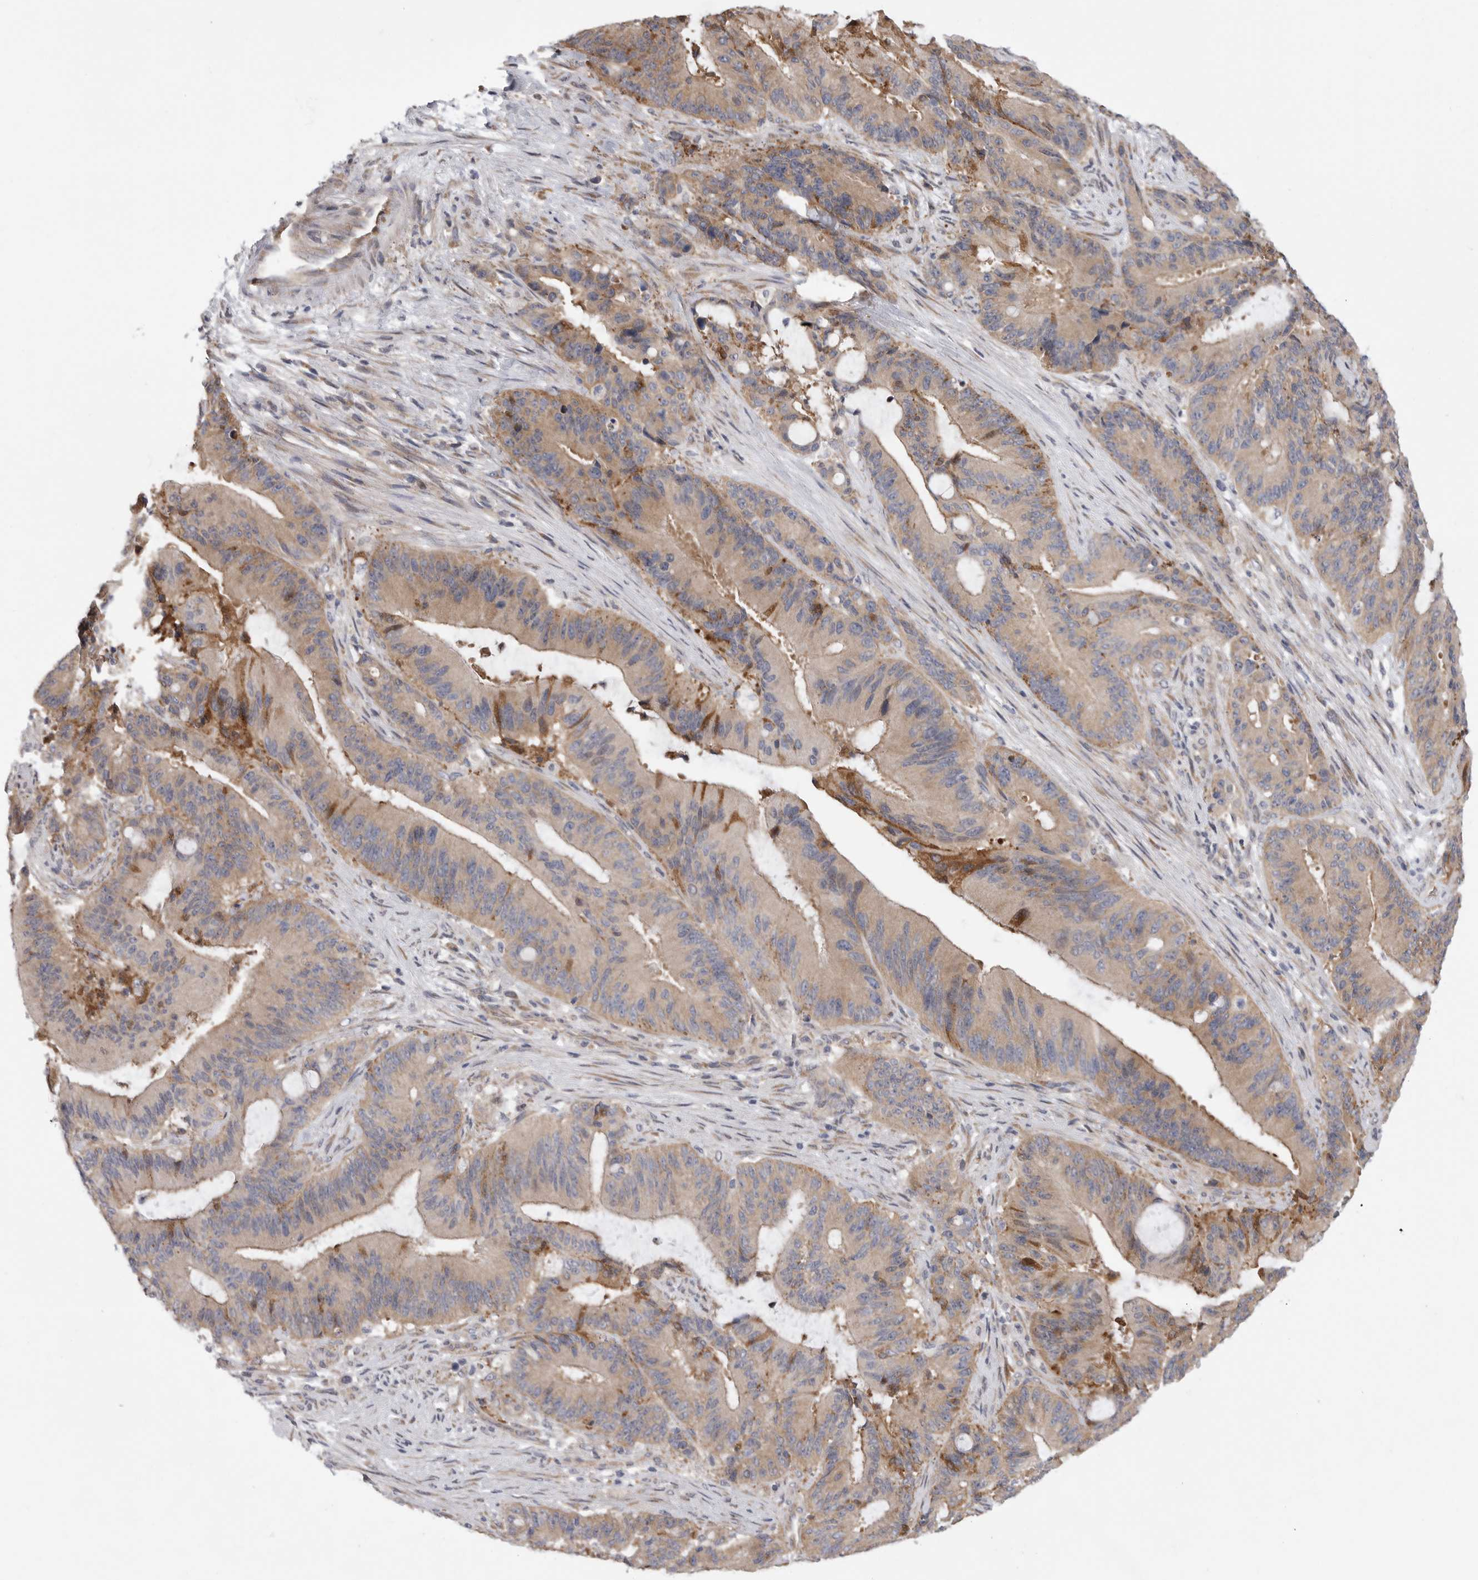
{"staining": {"intensity": "moderate", "quantity": ">75%", "location": "cytoplasmic/membranous"}, "tissue": "liver cancer", "cell_type": "Tumor cells", "image_type": "cancer", "snomed": [{"axis": "morphology", "description": "Normal tissue, NOS"}, {"axis": "morphology", "description": "Cholangiocarcinoma"}, {"axis": "topography", "description": "Liver"}, {"axis": "topography", "description": "Peripheral nerve tissue"}], "caption": "The immunohistochemical stain labels moderate cytoplasmic/membranous expression in tumor cells of liver cancer tissue. (Stains: DAB (3,3'-diaminobenzidine) in brown, nuclei in blue, Microscopy: brightfield microscopy at high magnification).", "gene": "FBXO43", "patient": {"sex": "female", "age": 73}}